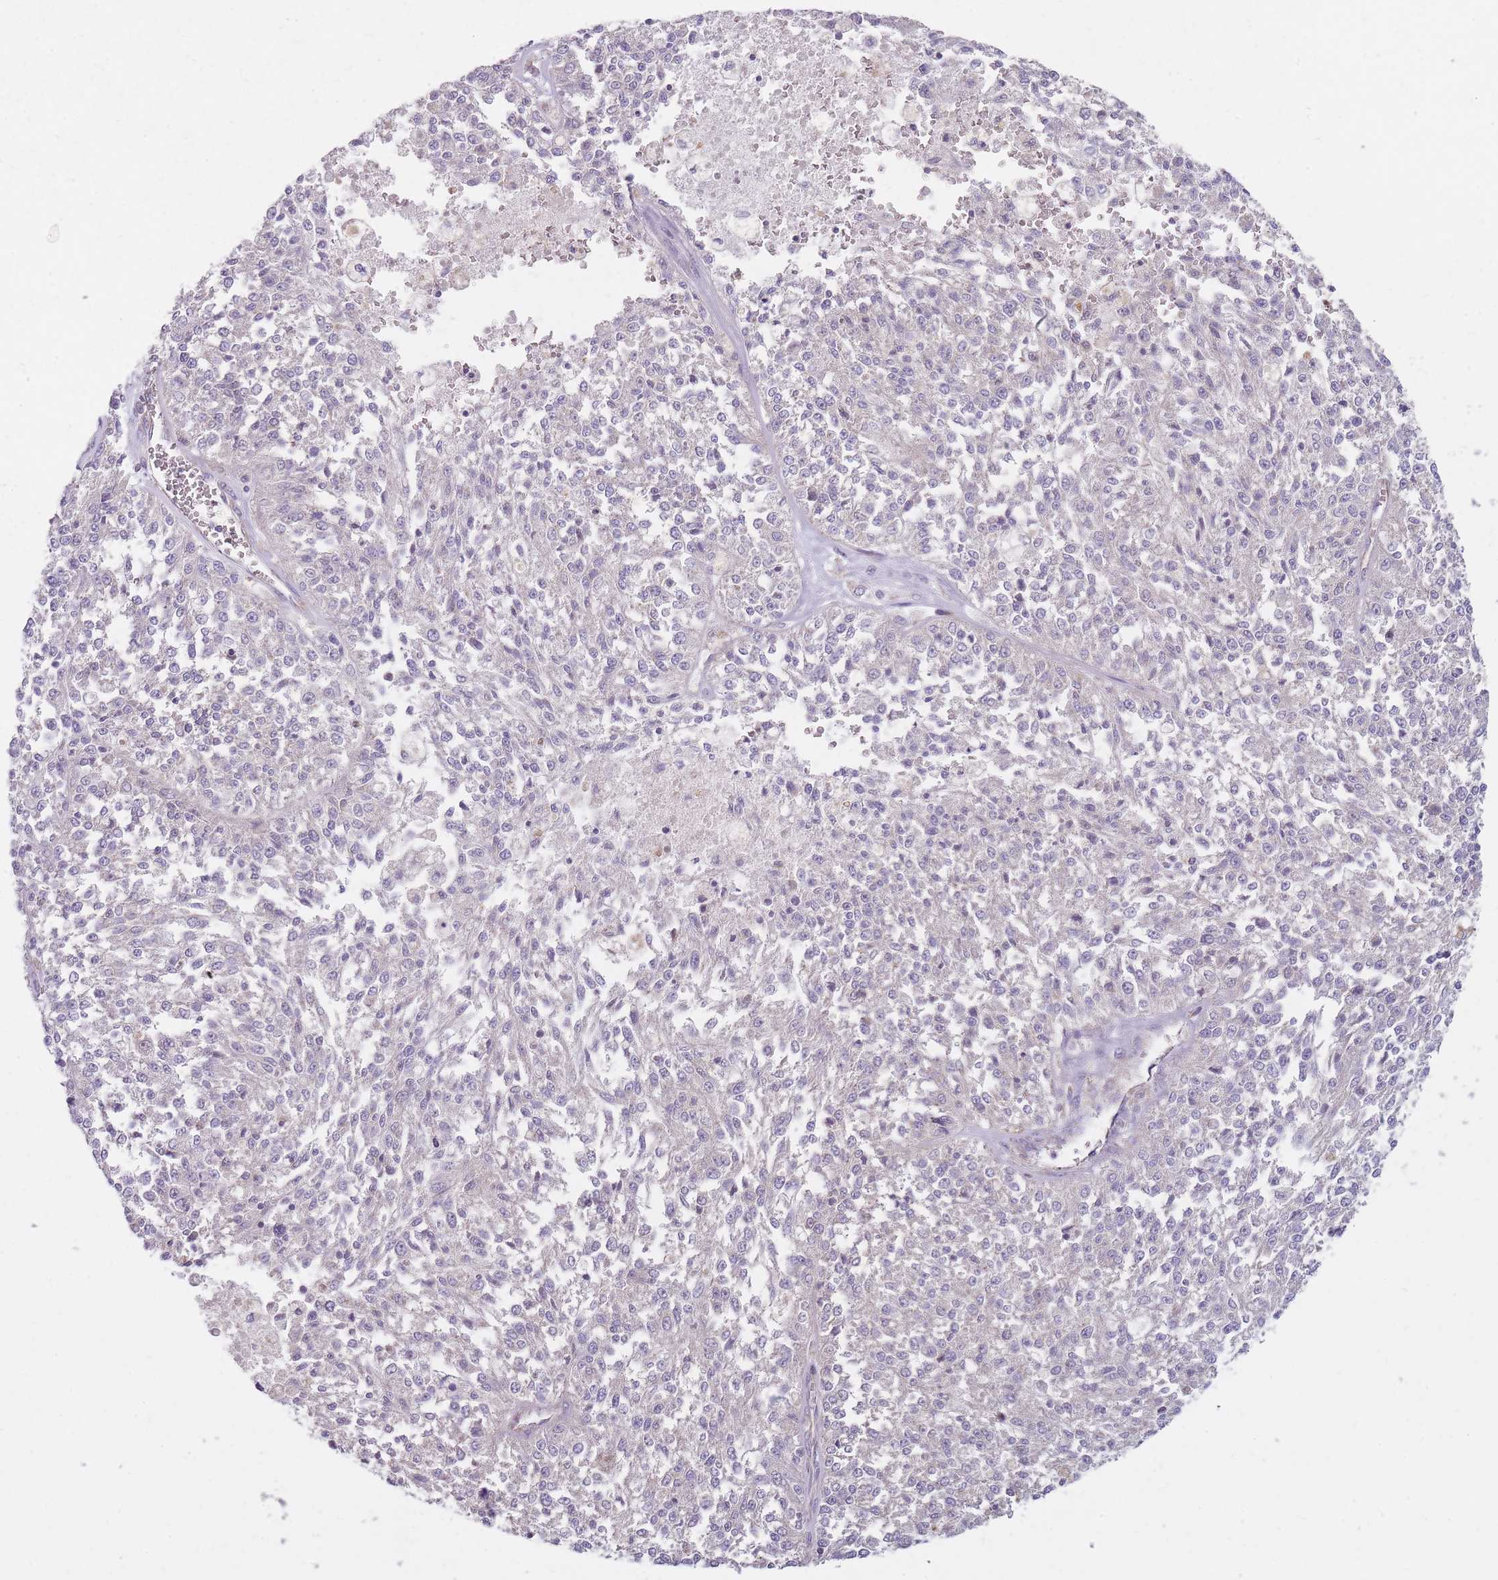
{"staining": {"intensity": "negative", "quantity": "none", "location": "none"}, "tissue": "melanoma", "cell_type": "Tumor cells", "image_type": "cancer", "snomed": [{"axis": "morphology", "description": "Malignant melanoma, NOS"}, {"axis": "topography", "description": "Skin"}], "caption": "High magnification brightfield microscopy of melanoma stained with DAB (3,3'-diaminobenzidine) (brown) and counterstained with hematoxylin (blue): tumor cells show no significant staining.", "gene": "NDUFA9", "patient": {"sex": "female", "age": 64}}